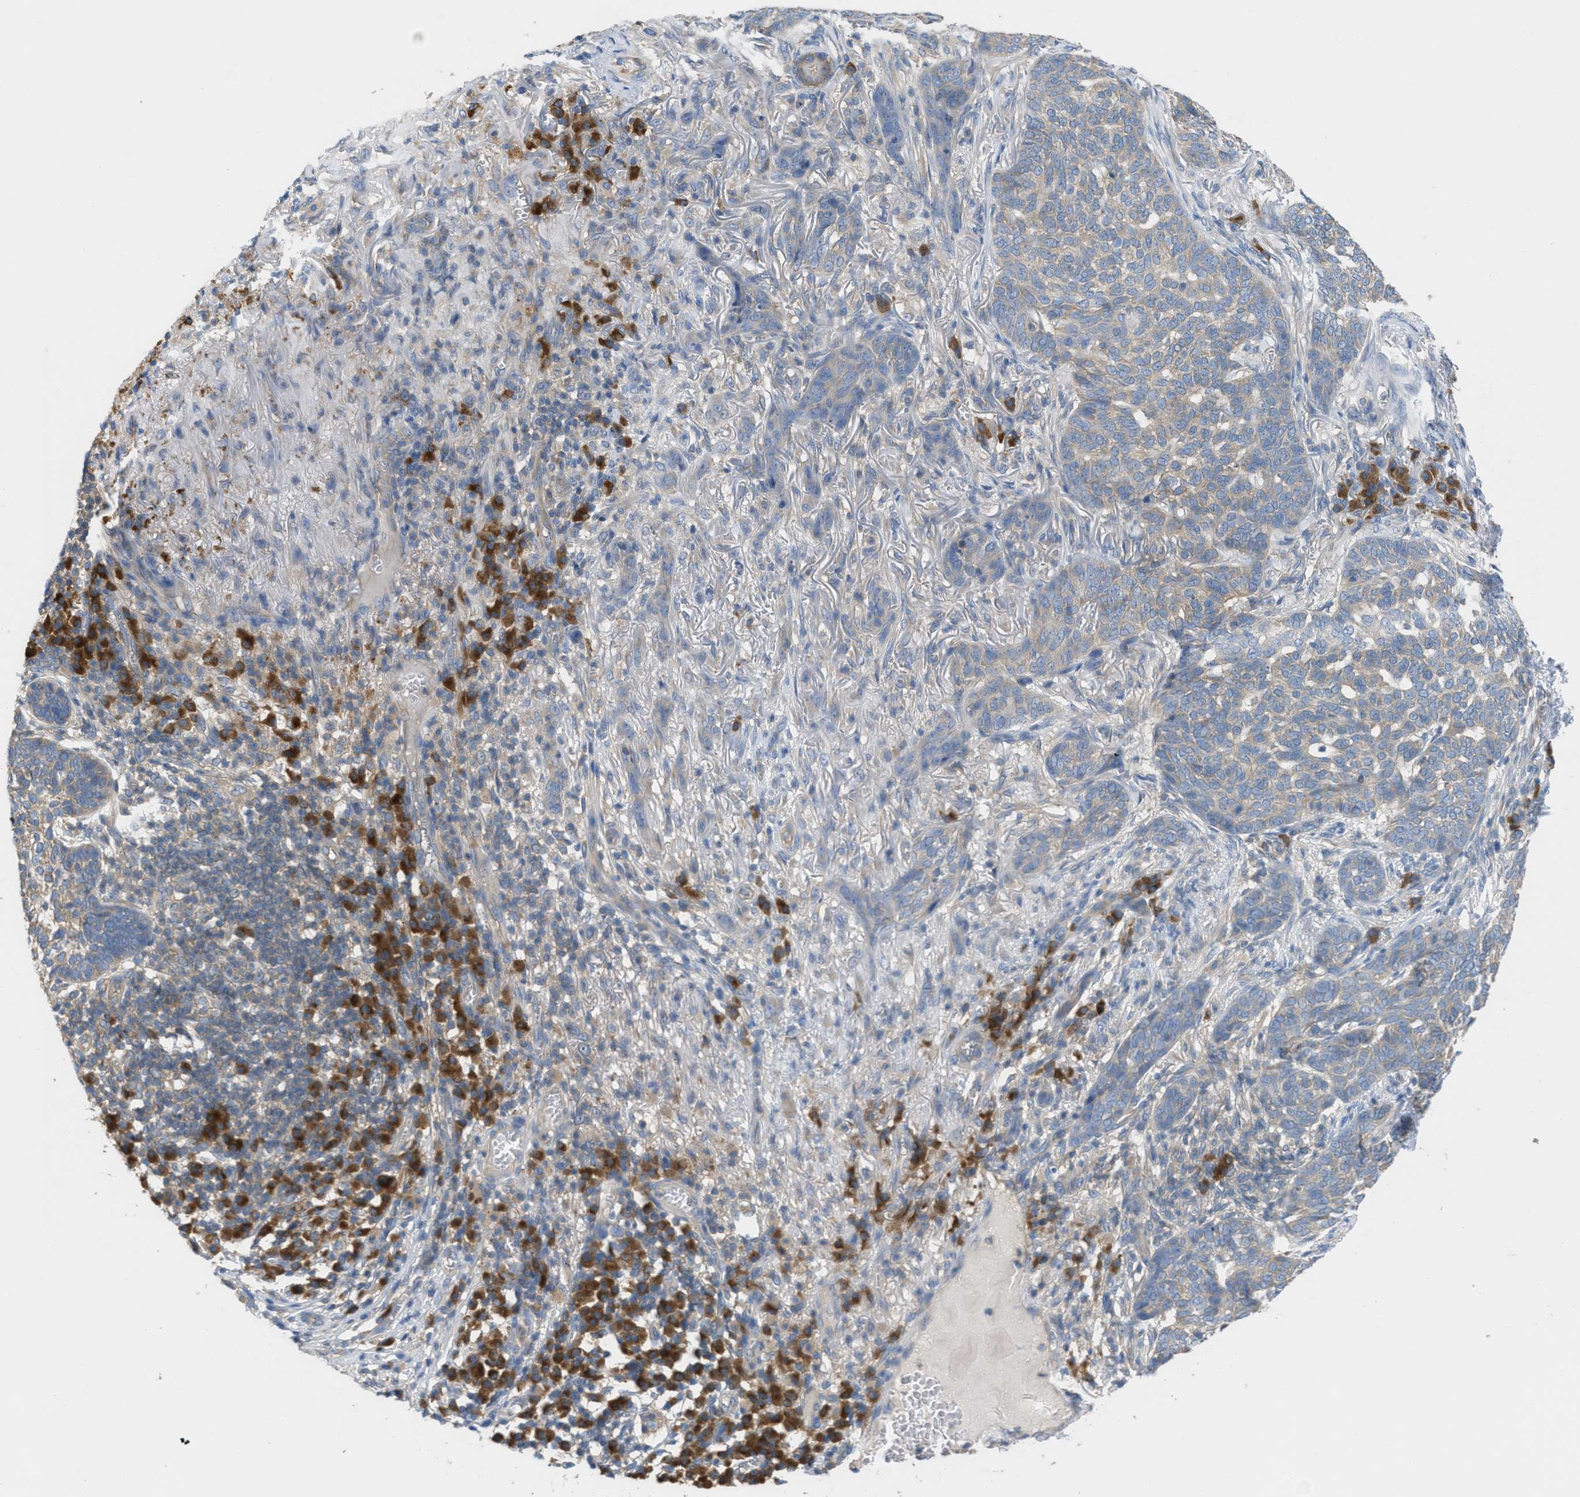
{"staining": {"intensity": "weak", "quantity": "<25%", "location": "cytoplasmic/membranous"}, "tissue": "skin cancer", "cell_type": "Tumor cells", "image_type": "cancer", "snomed": [{"axis": "morphology", "description": "Basal cell carcinoma"}, {"axis": "topography", "description": "Skin"}], "caption": "Immunohistochemical staining of skin cancer (basal cell carcinoma) exhibits no significant expression in tumor cells.", "gene": "UBA5", "patient": {"sex": "male", "age": 85}}